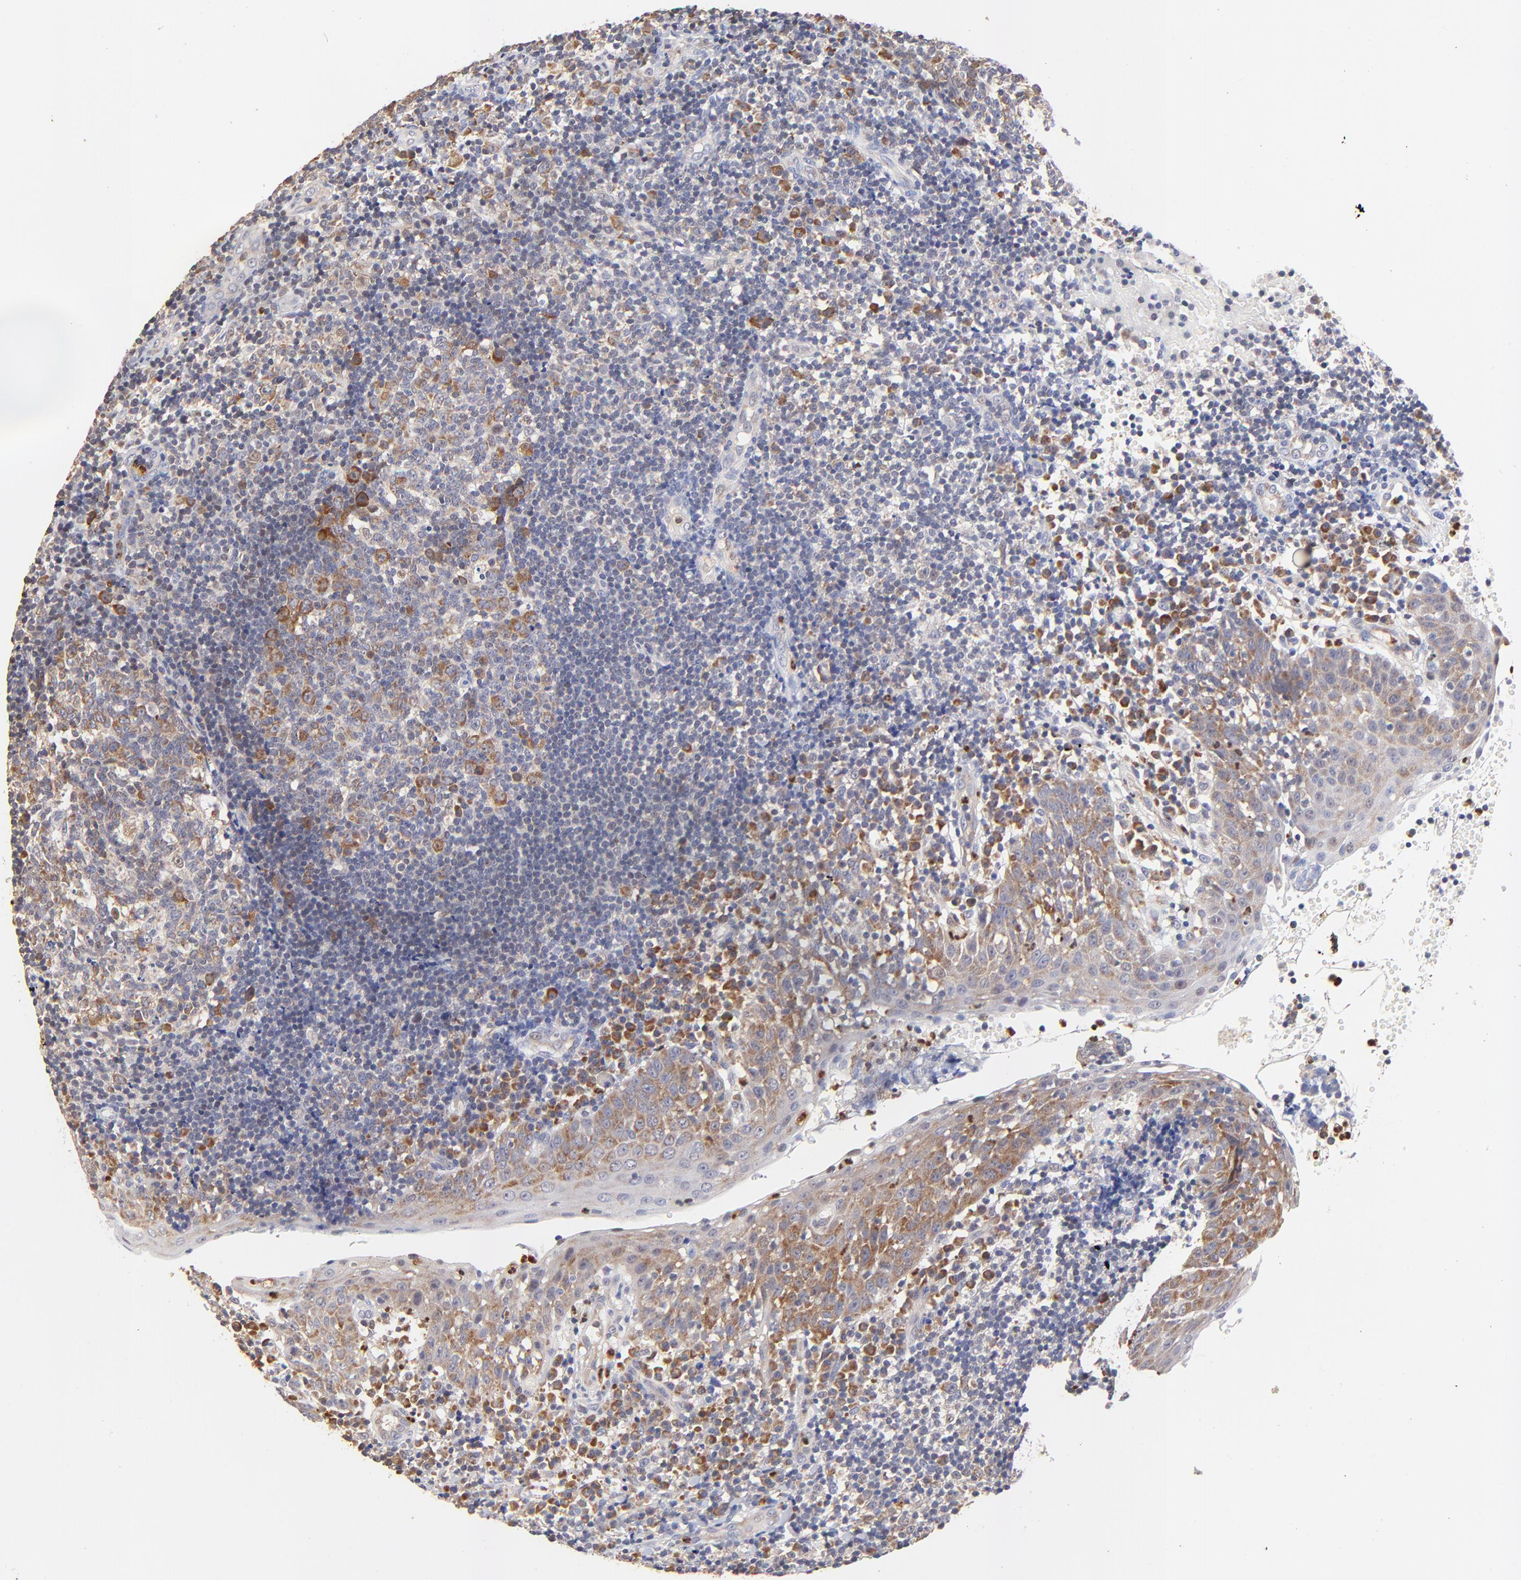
{"staining": {"intensity": "moderate", "quantity": "25%-75%", "location": "cytoplasmic/membranous"}, "tissue": "tonsil", "cell_type": "Germinal center cells", "image_type": "normal", "snomed": [{"axis": "morphology", "description": "Normal tissue, NOS"}, {"axis": "topography", "description": "Tonsil"}], "caption": "Germinal center cells reveal medium levels of moderate cytoplasmic/membranous expression in approximately 25%-75% of cells in benign human tonsil.", "gene": "BBOF1", "patient": {"sex": "female", "age": 40}}